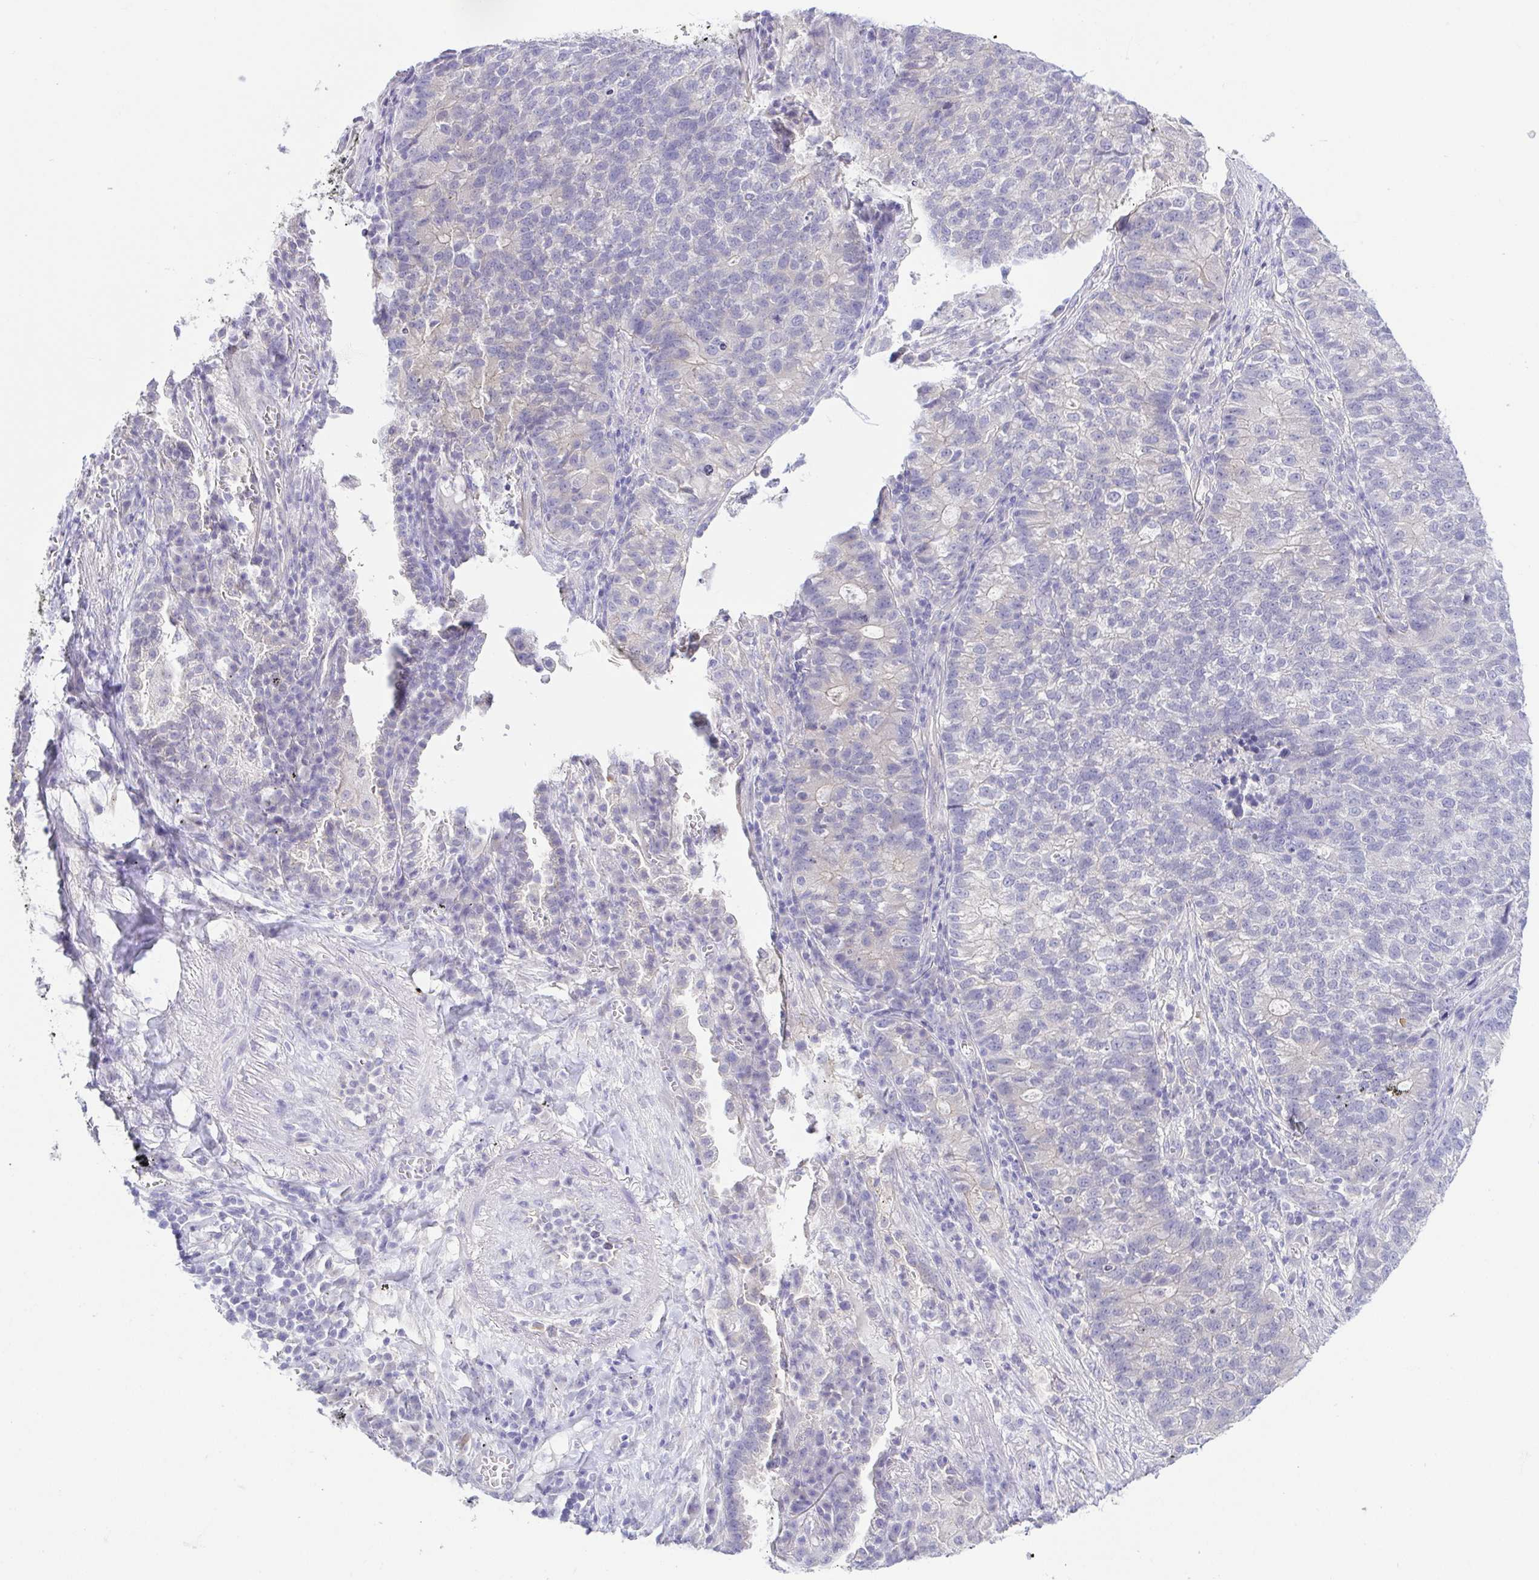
{"staining": {"intensity": "negative", "quantity": "none", "location": "none"}, "tissue": "lung cancer", "cell_type": "Tumor cells", "image_type": "cancer", "snomed": [{"axis": "morphology", "description": "Adenocarcinoma, NOS"}, {"axis": "topography", "description": "Lung"}], "caption": "A photomicrograph of human lung cancer is negative for staining in tumor cells.", "gene": "KRTDAP", "patient": {"sex": "male", "age": 57}}